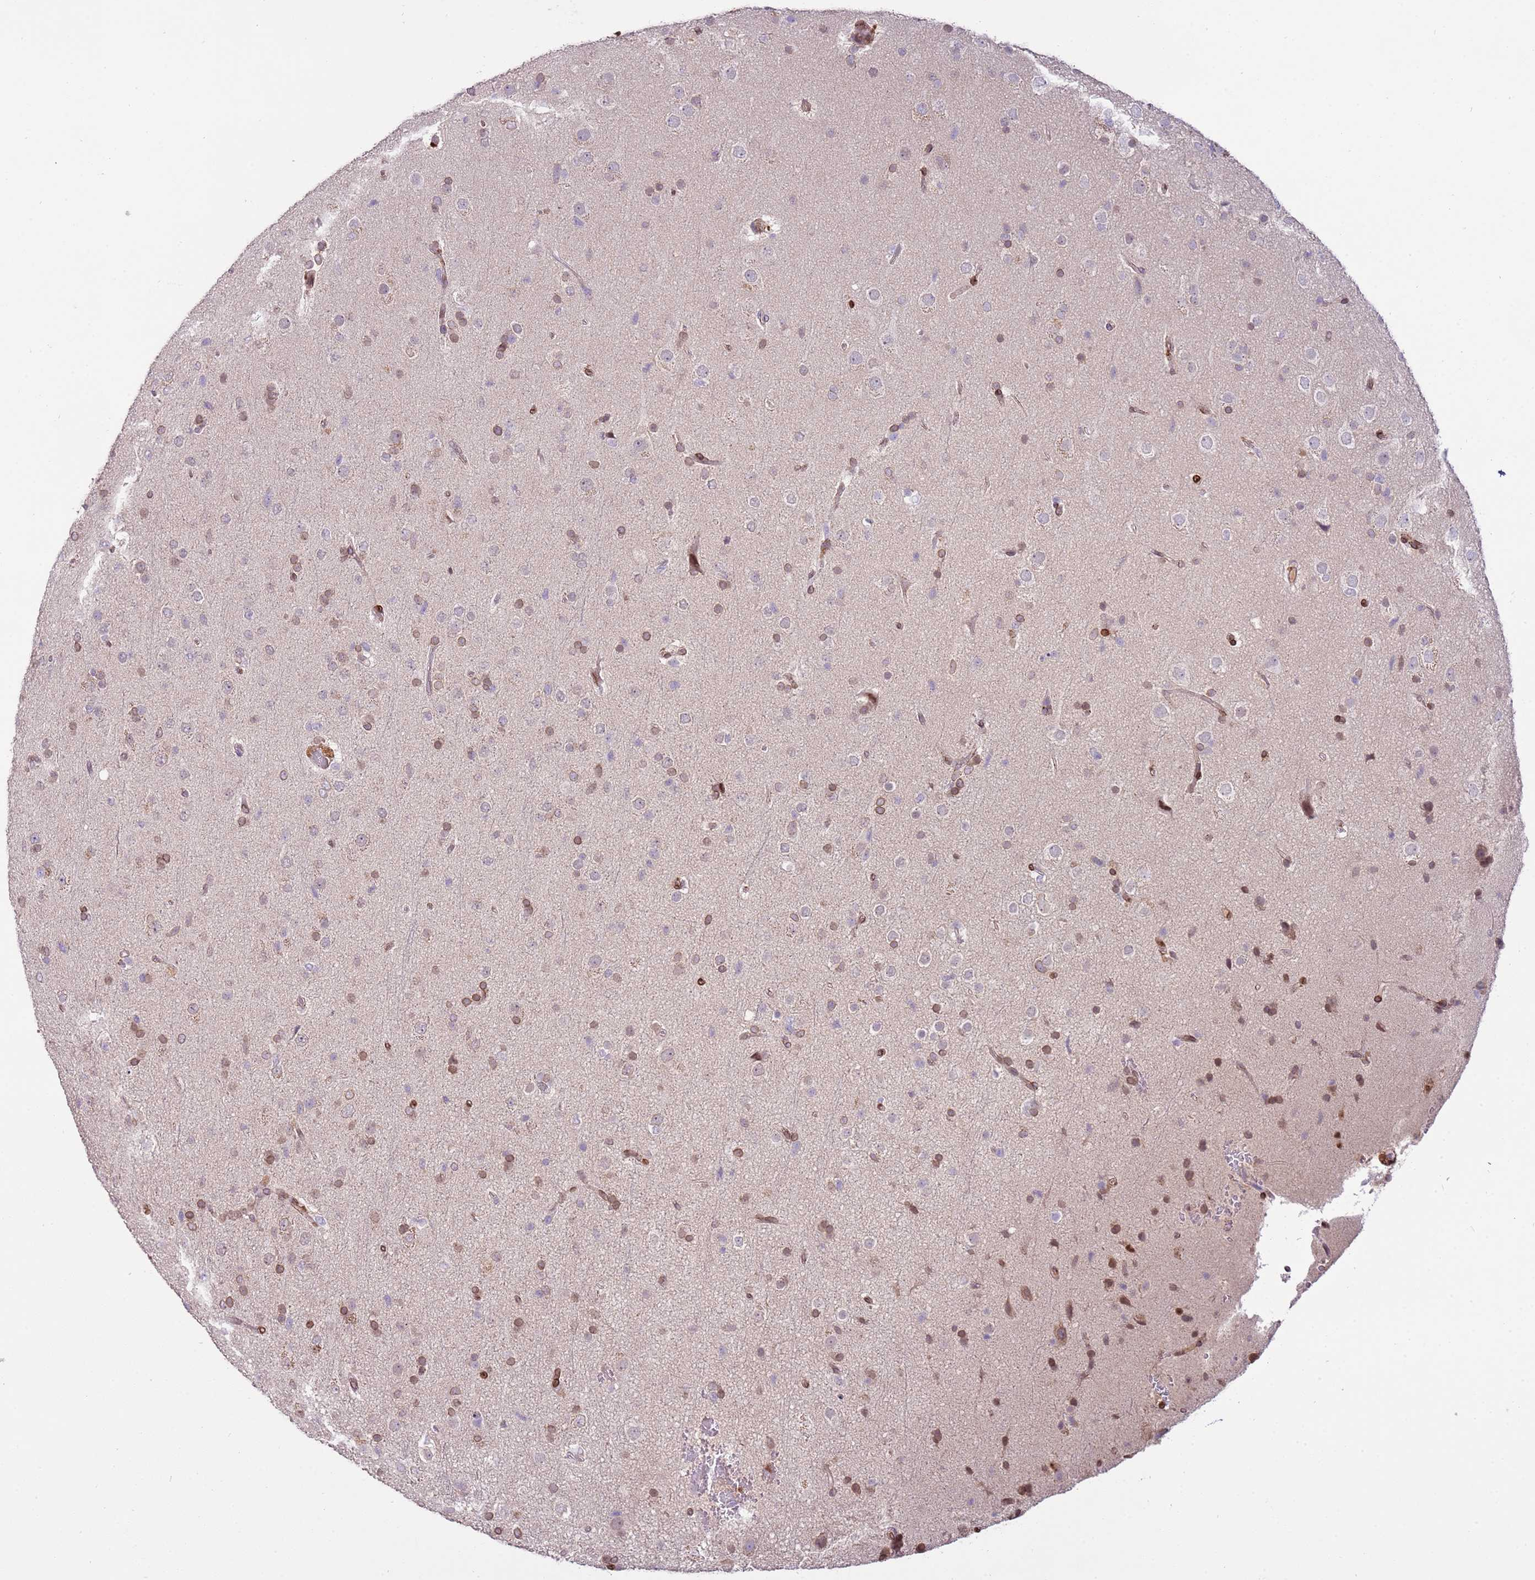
{"staining": {"intensity": "moderate", "quantity": "25%-75%", "location": "cytoplasmic/membranous,nuclear"}, "tissue": "glioma", "cell_type": "Tumor cells", "image_type": "cancer", "snomed": [{"axis": "morphology", "description": "Glioma, malignant, Low grade"}, {"axis": "topography", "description": "Brain"}], "caption": "A histopathology image showing moderate cytoplasmic/membranous and nuclear staining in about 25%-75% of tumor cells in glioma, as visualized by brown immunohistochemical staining.", "gene": "TMEM47", "patient": {"sex": "male", "age": 65}}